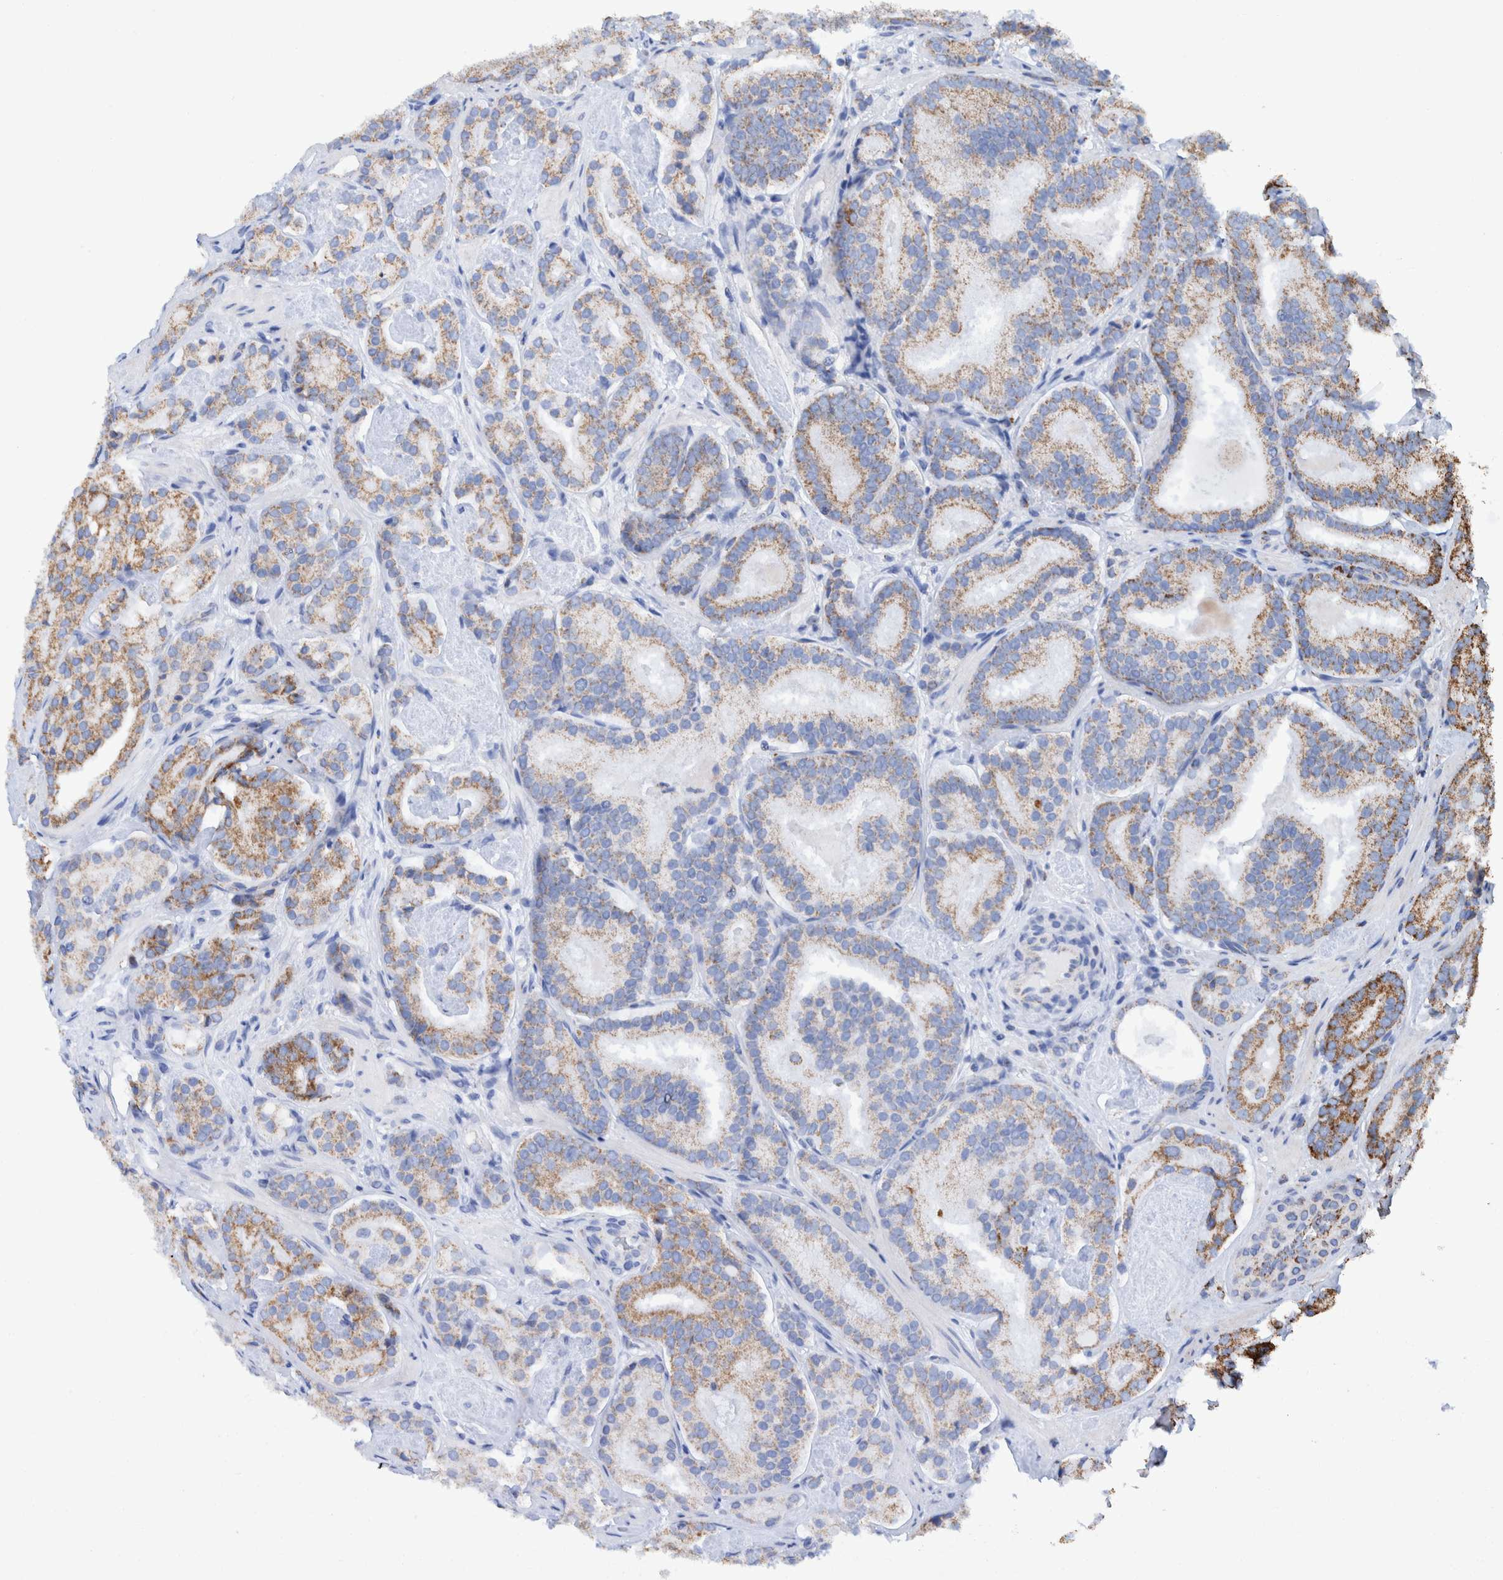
{"staining": {"intensity": "moderate", "quantity": ">75%", "location": "cytoplasmic/membranous"}, "tissue": "prostate cancer", "cell_type": "Tumor cells", "image_type": "cancer", "snomed": [{"axis": "morphology", "description": "Adenocarcinoma, Low grade"}, {"axis": "topography", "description": "Prostate"}], "caption": "Tumor cells display medium levels of moderate cytoplasmic/membranous staining in about >75% of cells in human prostate cancer. (DAB (3,3'-diaminobenzidine) IHC, brown staining for protein, blue staining for nuclei).", "gene": "DECR1", "patient": {"sex": "male", "age": 69}}